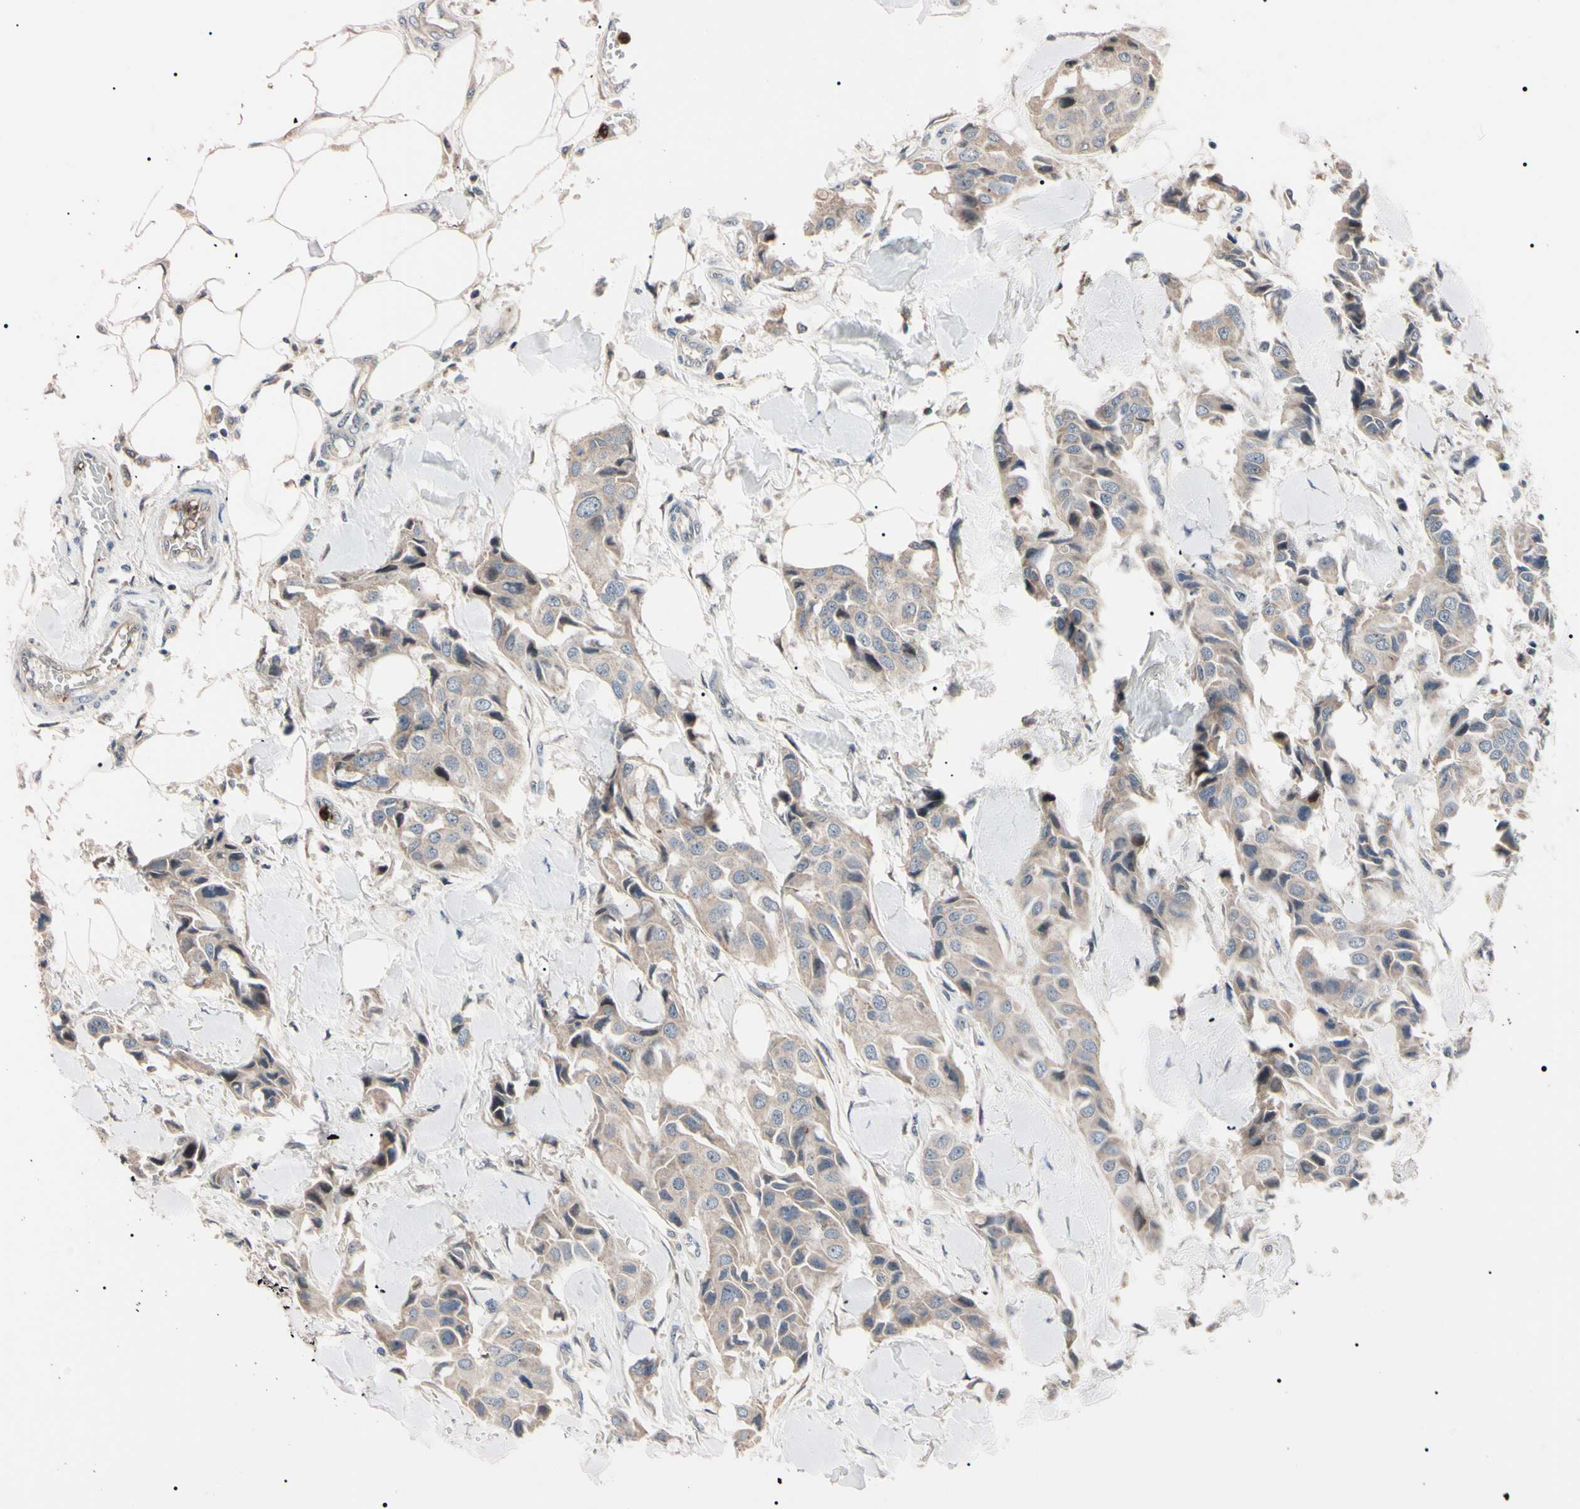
{"staining": {"intensity": "weak", "quantity": ">75%", "location": "cytoplasmic/membranous"}, "tissue": "breast cancer", "cell_type": "Tumor cells", "image_type": "cancer", "snomed": [{"axis": "morphology", "description": "Duct carcinoma"}, {"axis": "topography", "description": "Breast"}], "caption": "A high-resolution photomicrograph shows IHC staining of breast cancer, which exhibits weak cytoplasmic/membranous positivity in approximately >75% of tumor cells. Nuclei are stained in blue.", "gene": "TRAF5", "patient": {"sex": "female", "age": 80}}